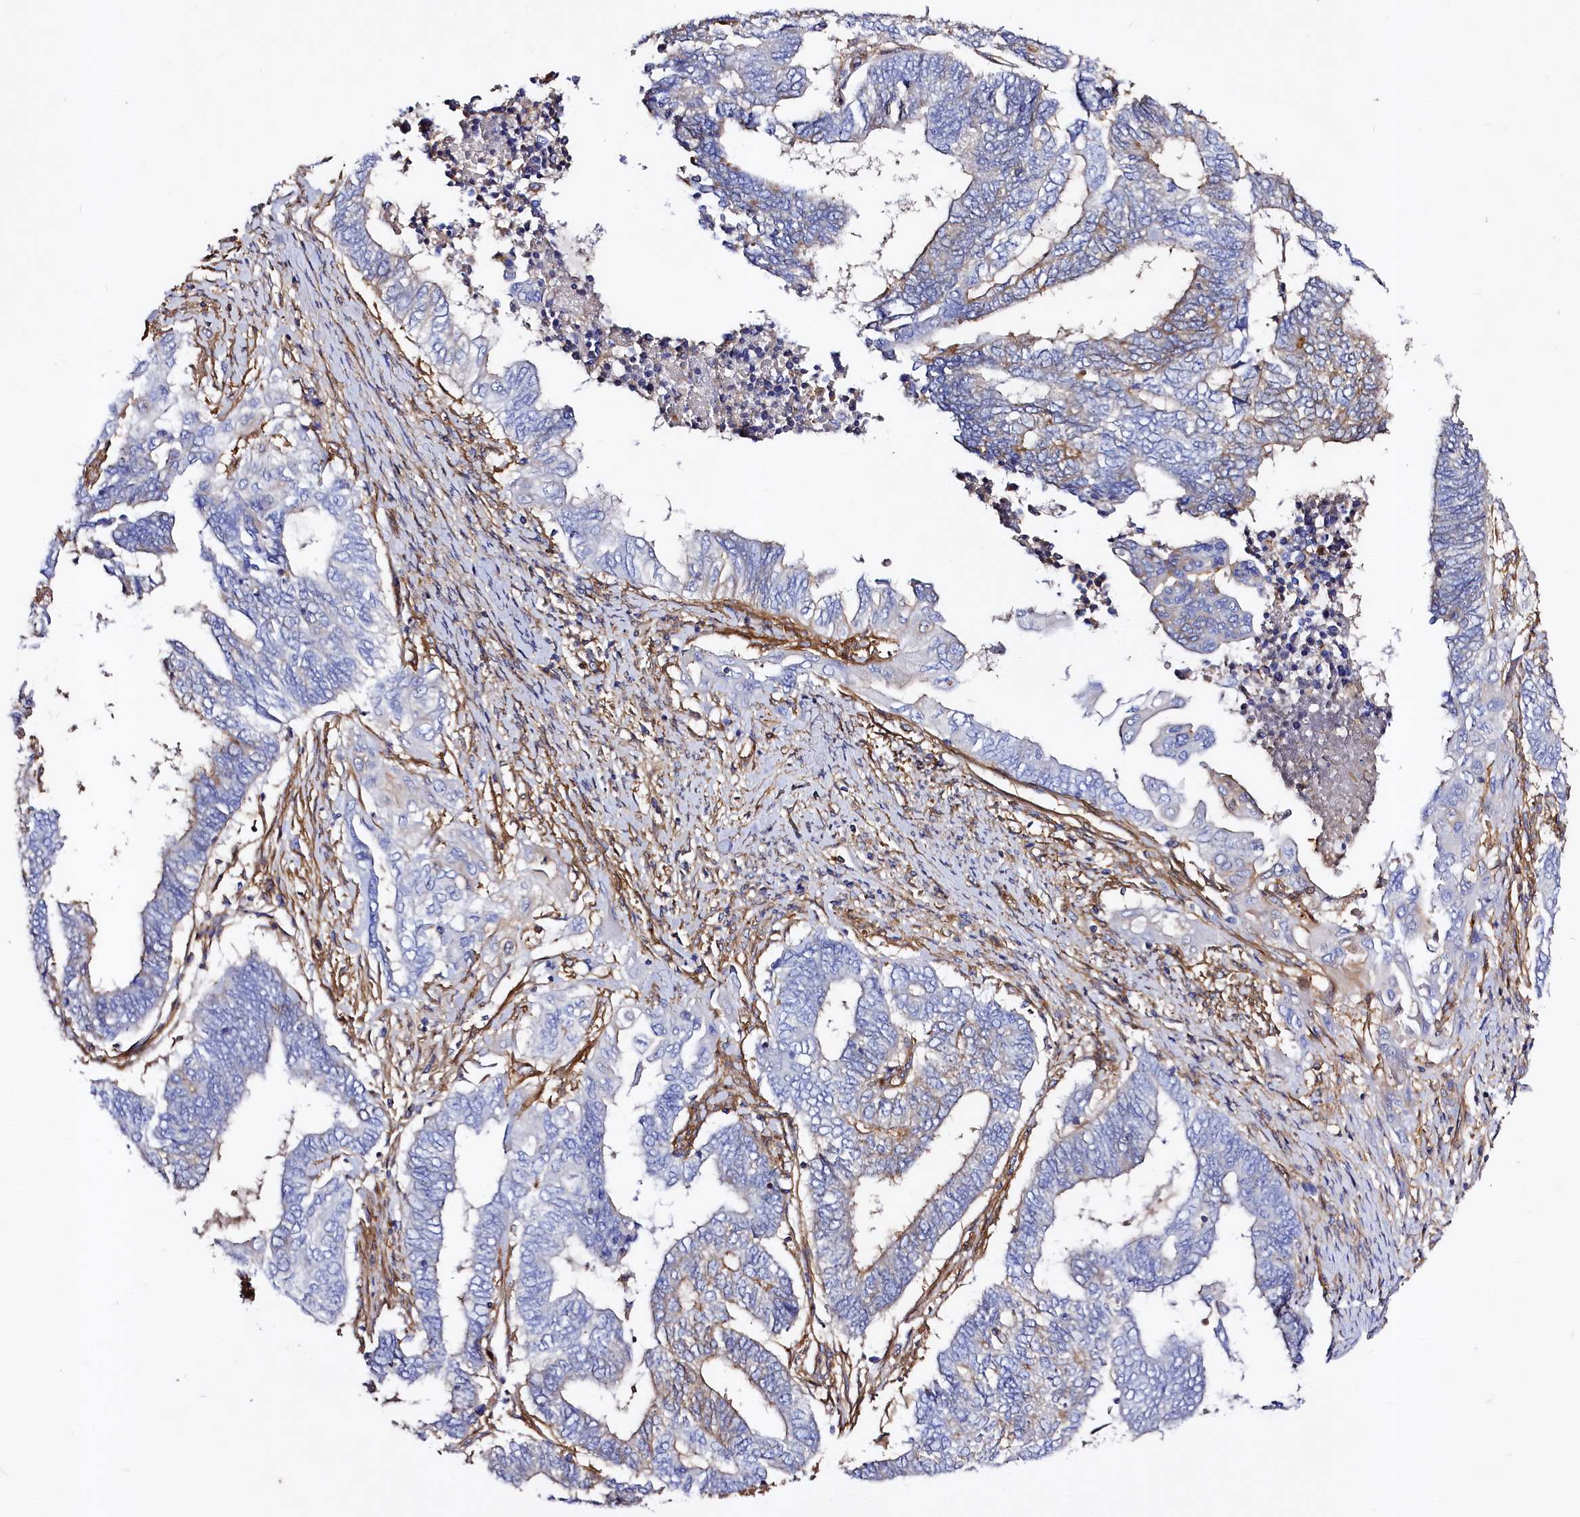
{"staining": {"intensity": "weak", "quantity": "<25%", "location": "cytoplasmic/membranous"}, "tissue": "endometrial cancer", "cell_type": "Tumor cells", "image_type": "cancer", "snomed": [{"axis": "morphology", "description": "Adenocarcinoma, NOS"}, {"axis": "topography", "description": "Uterus"}, {"axis": "topography", "description": "Endometrium"}], "caption": "Micrograph shows no protein expression in tumor cells of adenocarcinoma (endometrial) tissue.", "gene": "ANO6", "patient": {"sex": "female", "age": 70}}